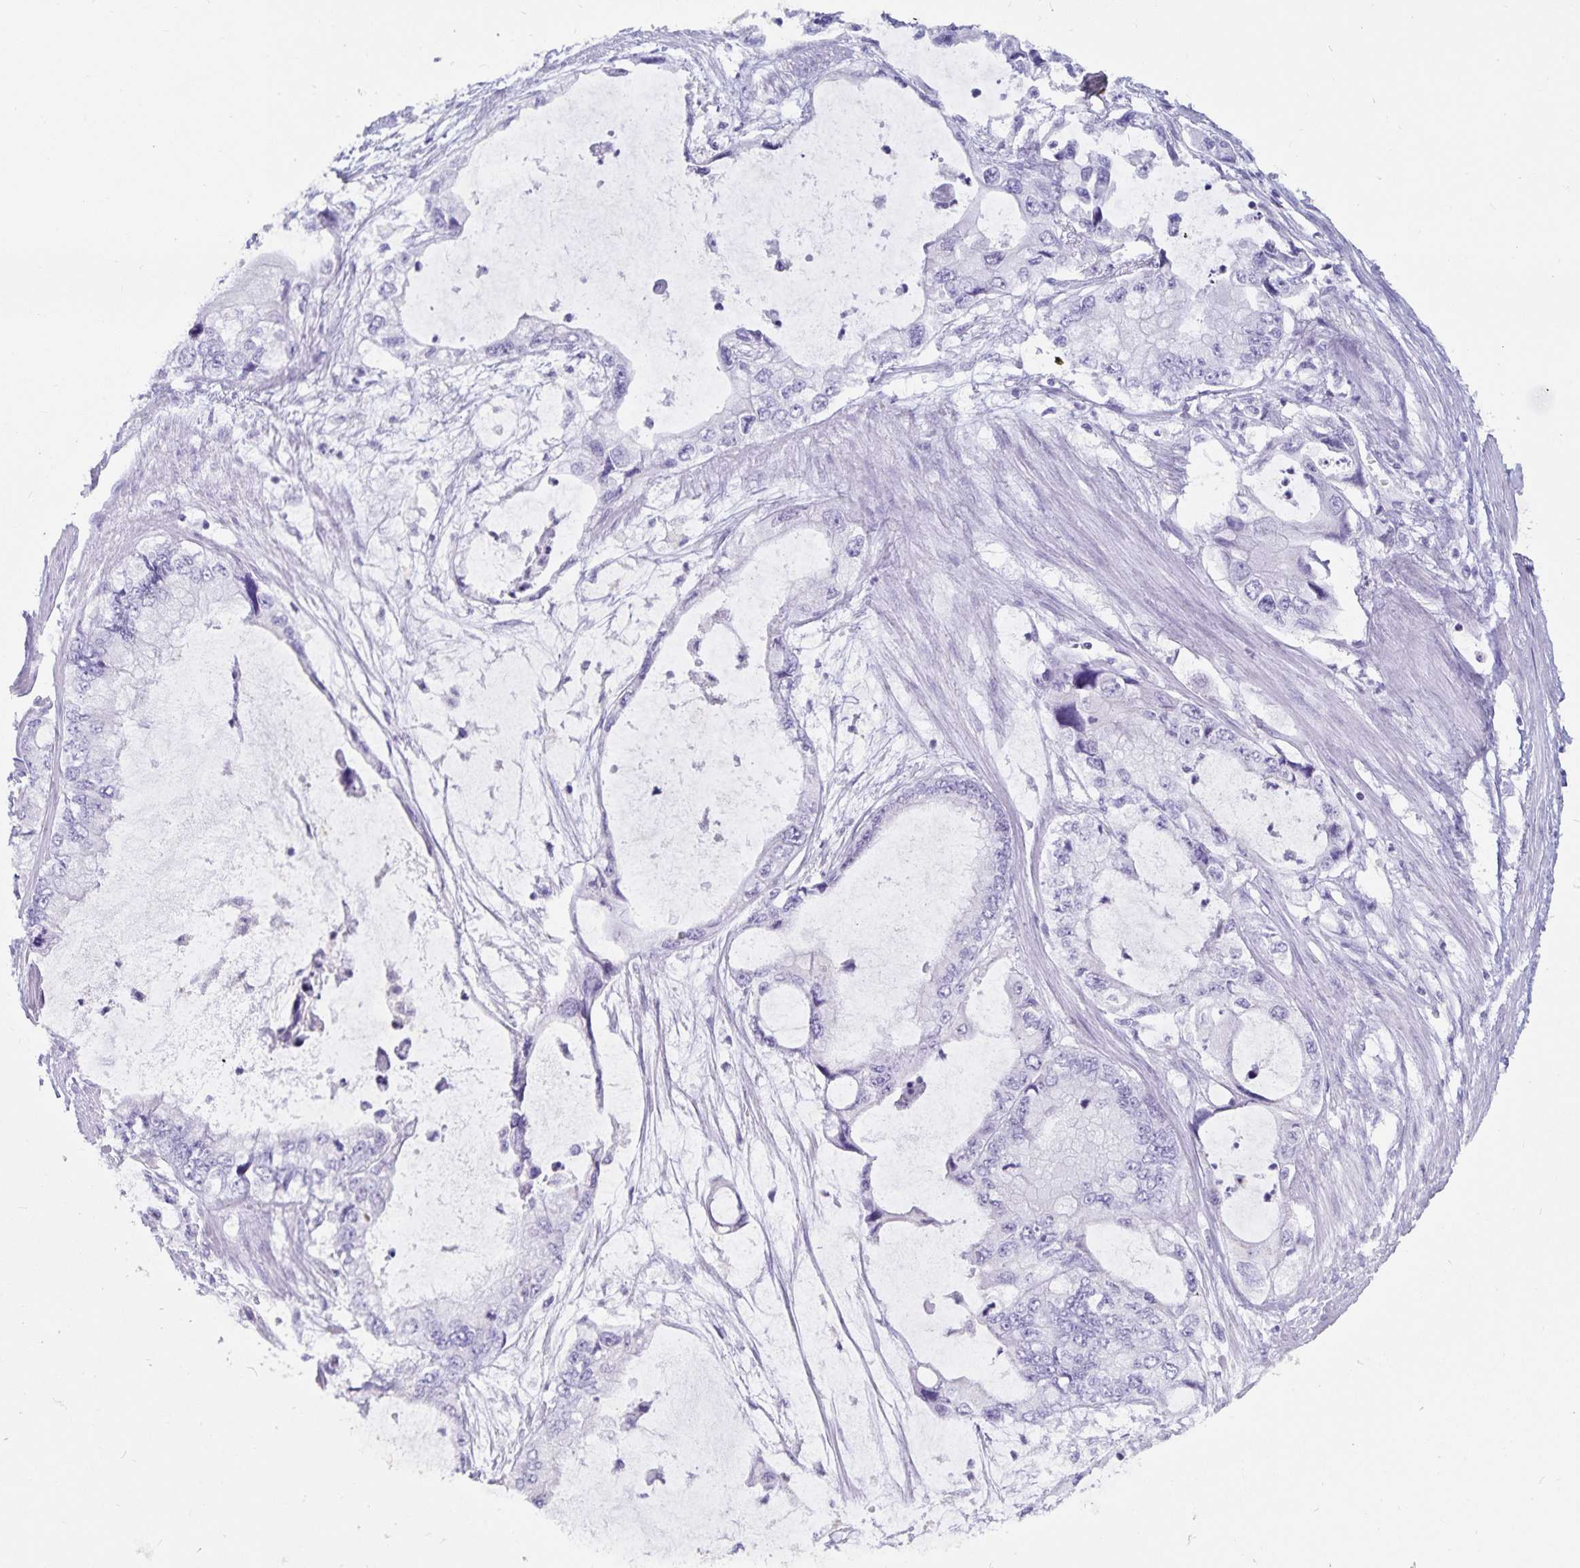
{"staining": {"intensity": "negative", "quantity": "none", "location": "none"}, "tissue": "stomach cancer", "cell_type": "Tumor cells", "image_type": "cancer", "snomed": [{"axis": "morphology", "description": "Adenocarcinoma, NOS"}, {"axis": "topography", "description": "Pancreas"}, {"axis": "topography", "description": "Stomach, upper"}, {"axis": "topography", "description": "Stomach"}], "caption": "Stomach adenocarcinoma was stained to show a protein in brown. There is no significant positivity in tumor cells.", "gene": "GPR137", "patient": {"sex": "male", "age": 77}}